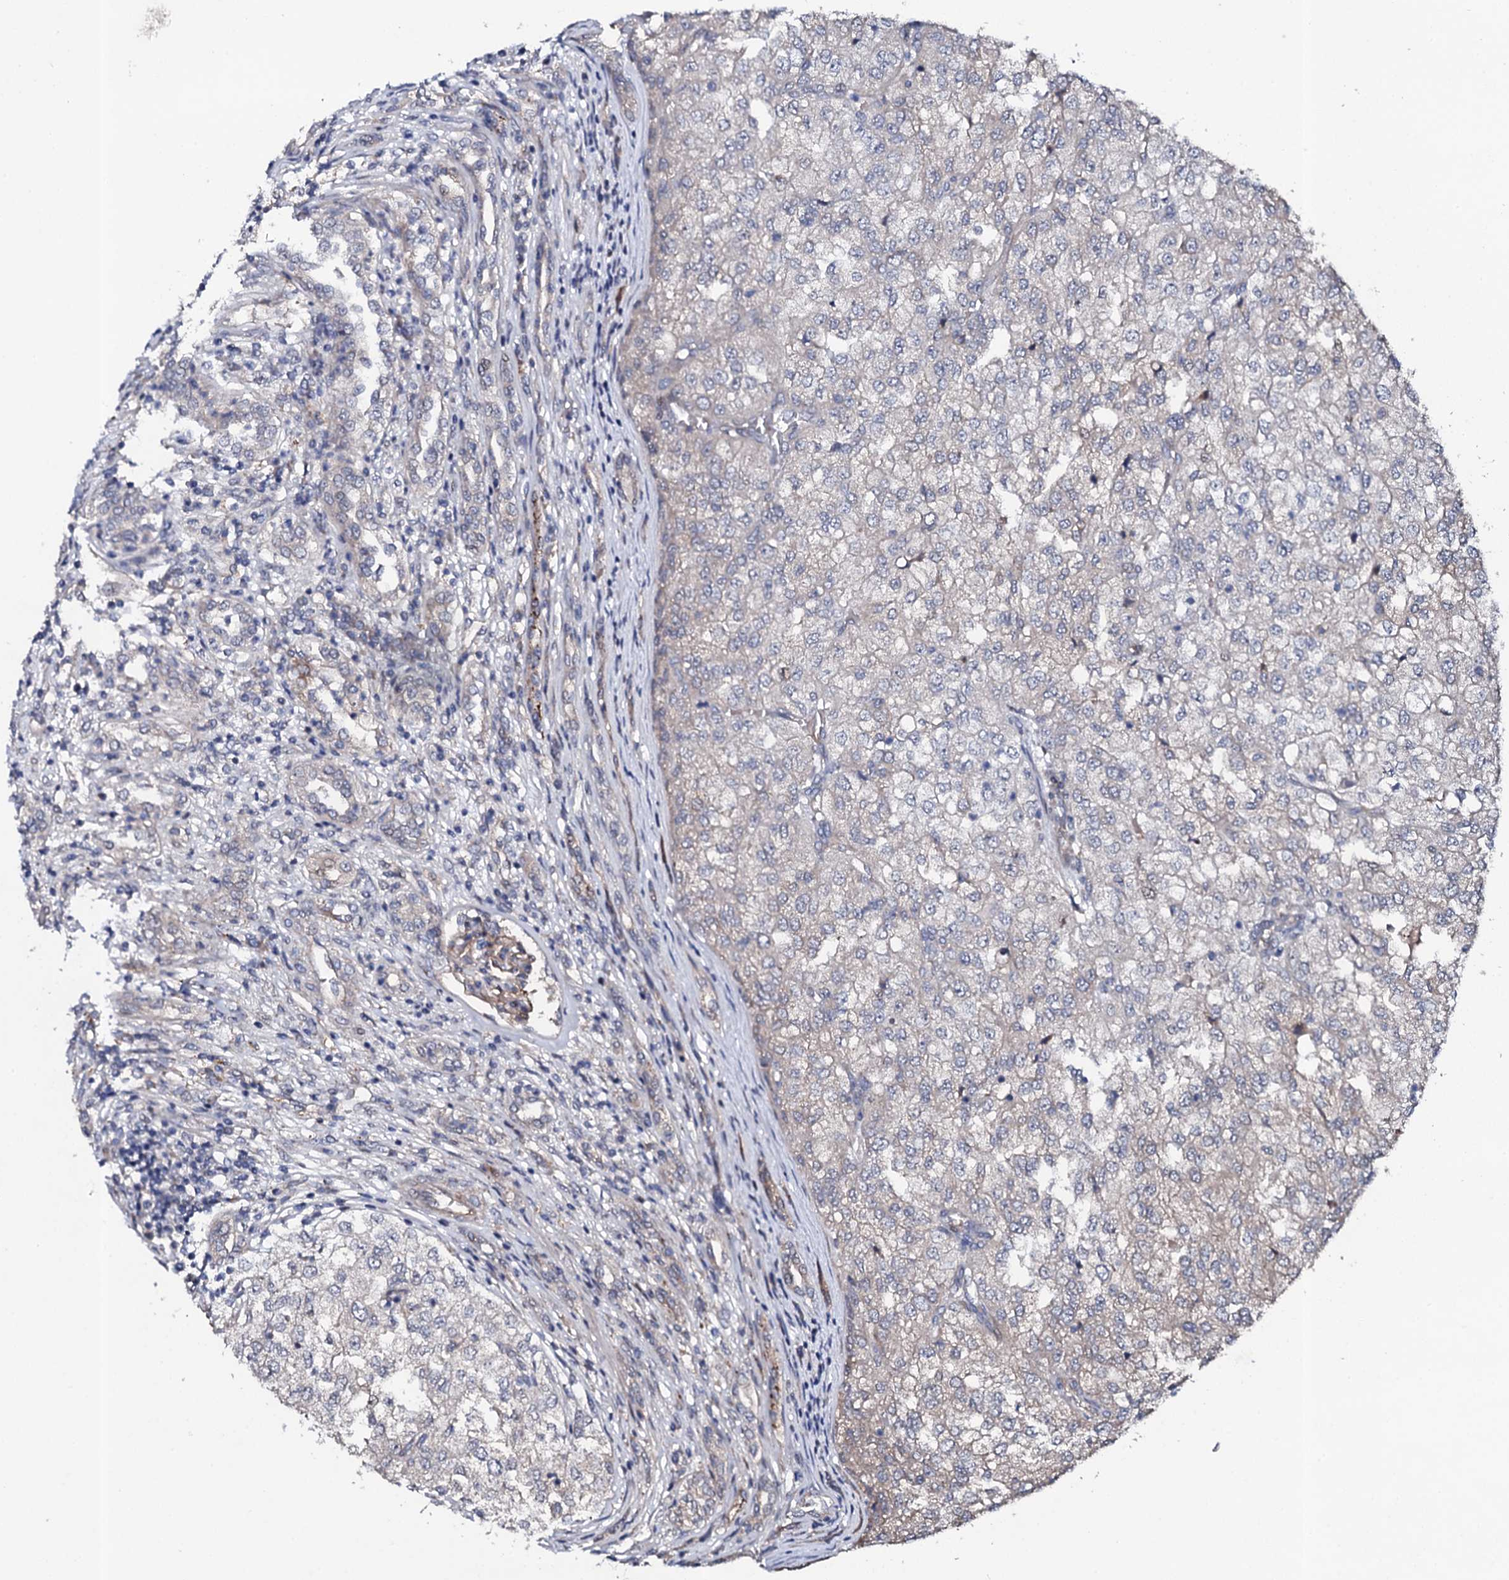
{"staining": {"intensity": "negative", "quantity": "none", "location": "none"}, "tissue": "renal cancer", "cell_type": "Tumor cells", "image_type": "cancer", "snomed": [{"axis": "morphology", "description": "Adenocarcinoma, NOS"}, {"axis": "topography", "description": "Kidney"}], "caption": "The photomicrograph displays no staining of tumor cells in renal adenocarcinoma.", "gene": "CIAO2A", "patient": {"sex": "female", "age": 54}}